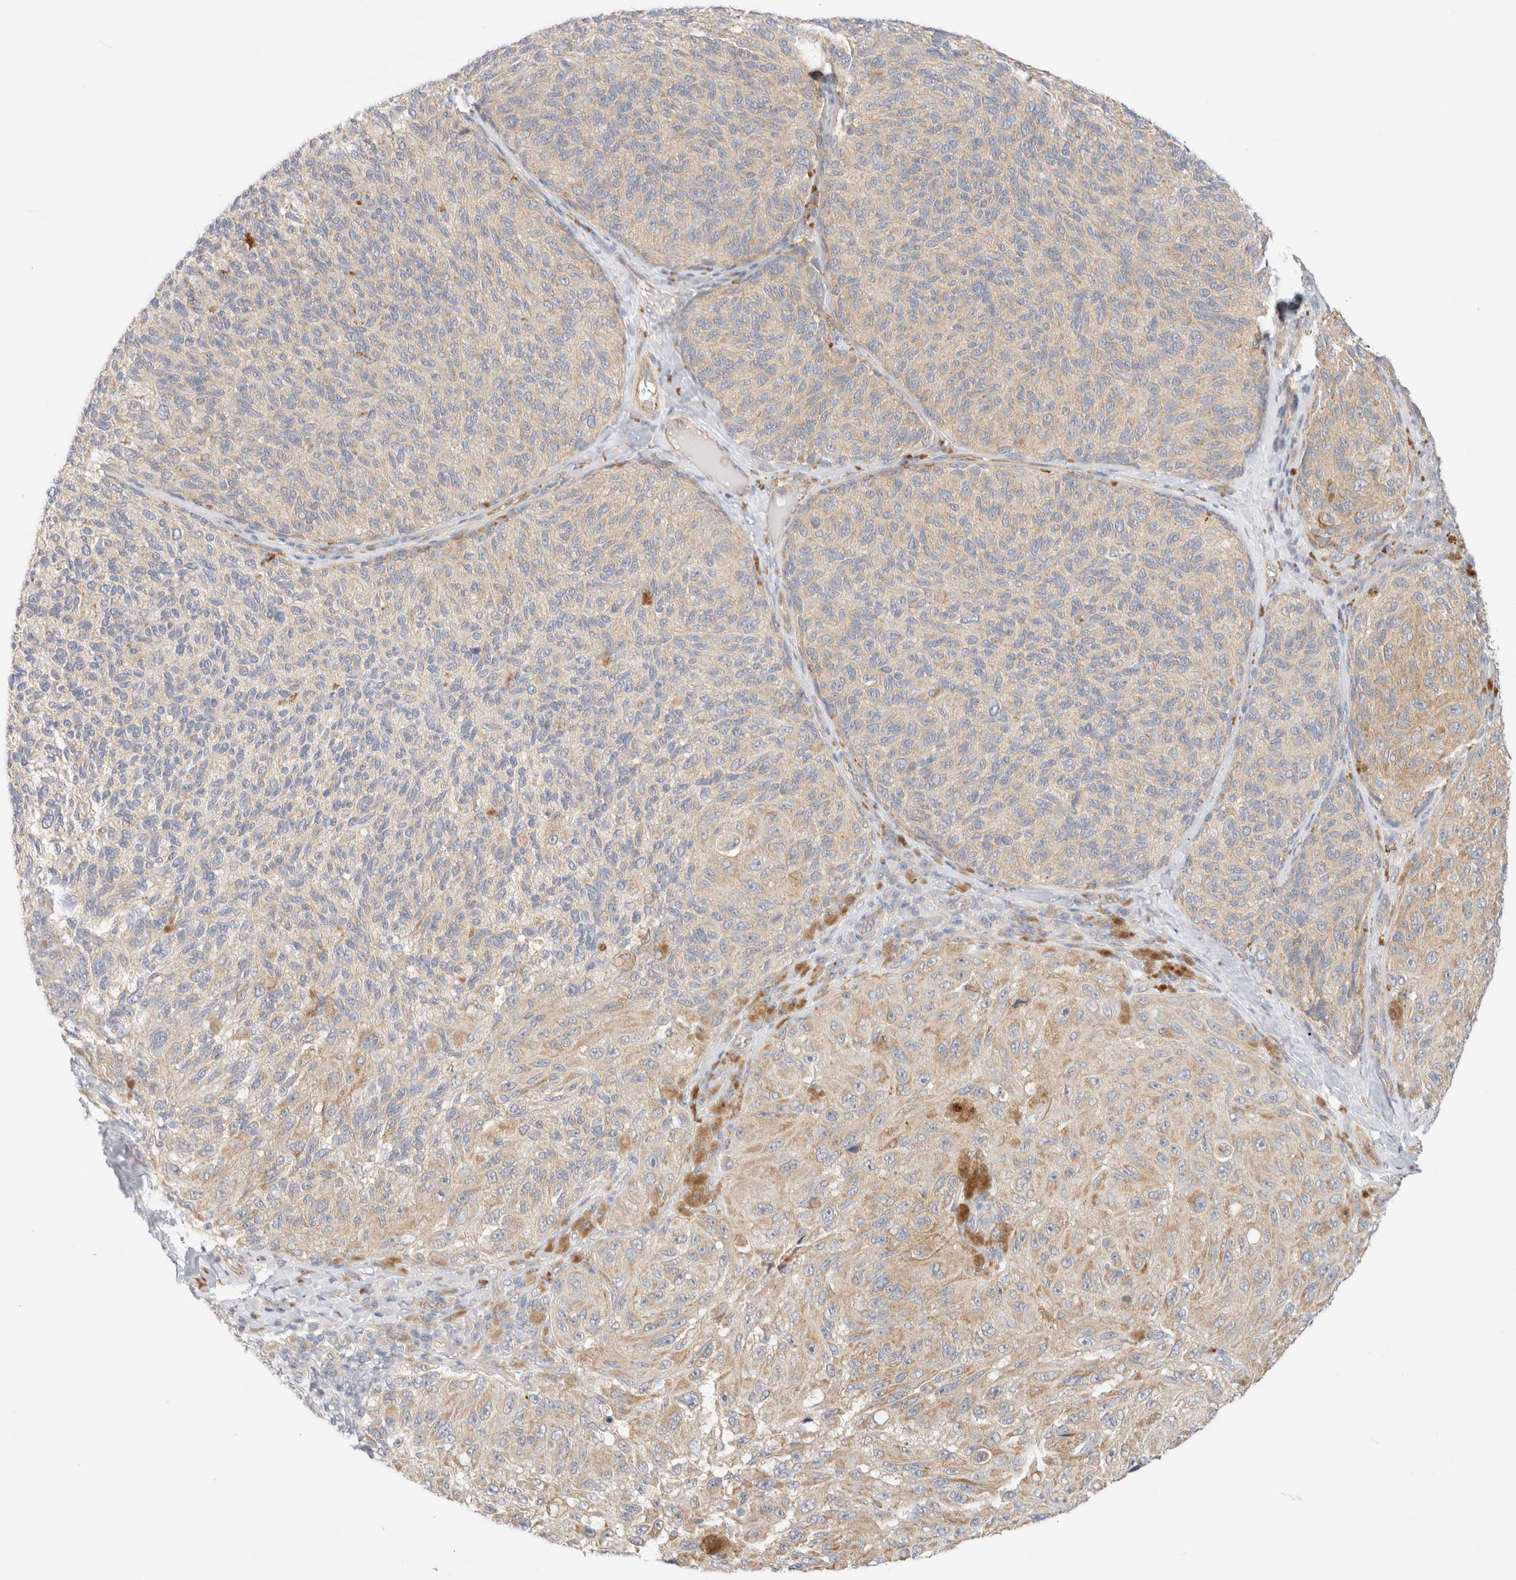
{"staining": {"intensity": "weak", "quantity": "25%-75%", "location": "cytoplasmic/membranous"}, "tissue": "melanoma", "cell_type": "Tumor cells", "image_type": "cancer", "snomed": [{"axis": "morphology", "description": "Malignant melanoma, NOS"}, {"axis": "topography", "description": "Skin"}], "caption": "This micrograph shows immunohistochemistry staining of human melanoma, with low weak cytoplasmic/membranous positivity in approximately 25%-75% of tumor cells.", "gene": "UNC13B", "patient": {"sex": "female", "age": 73}}